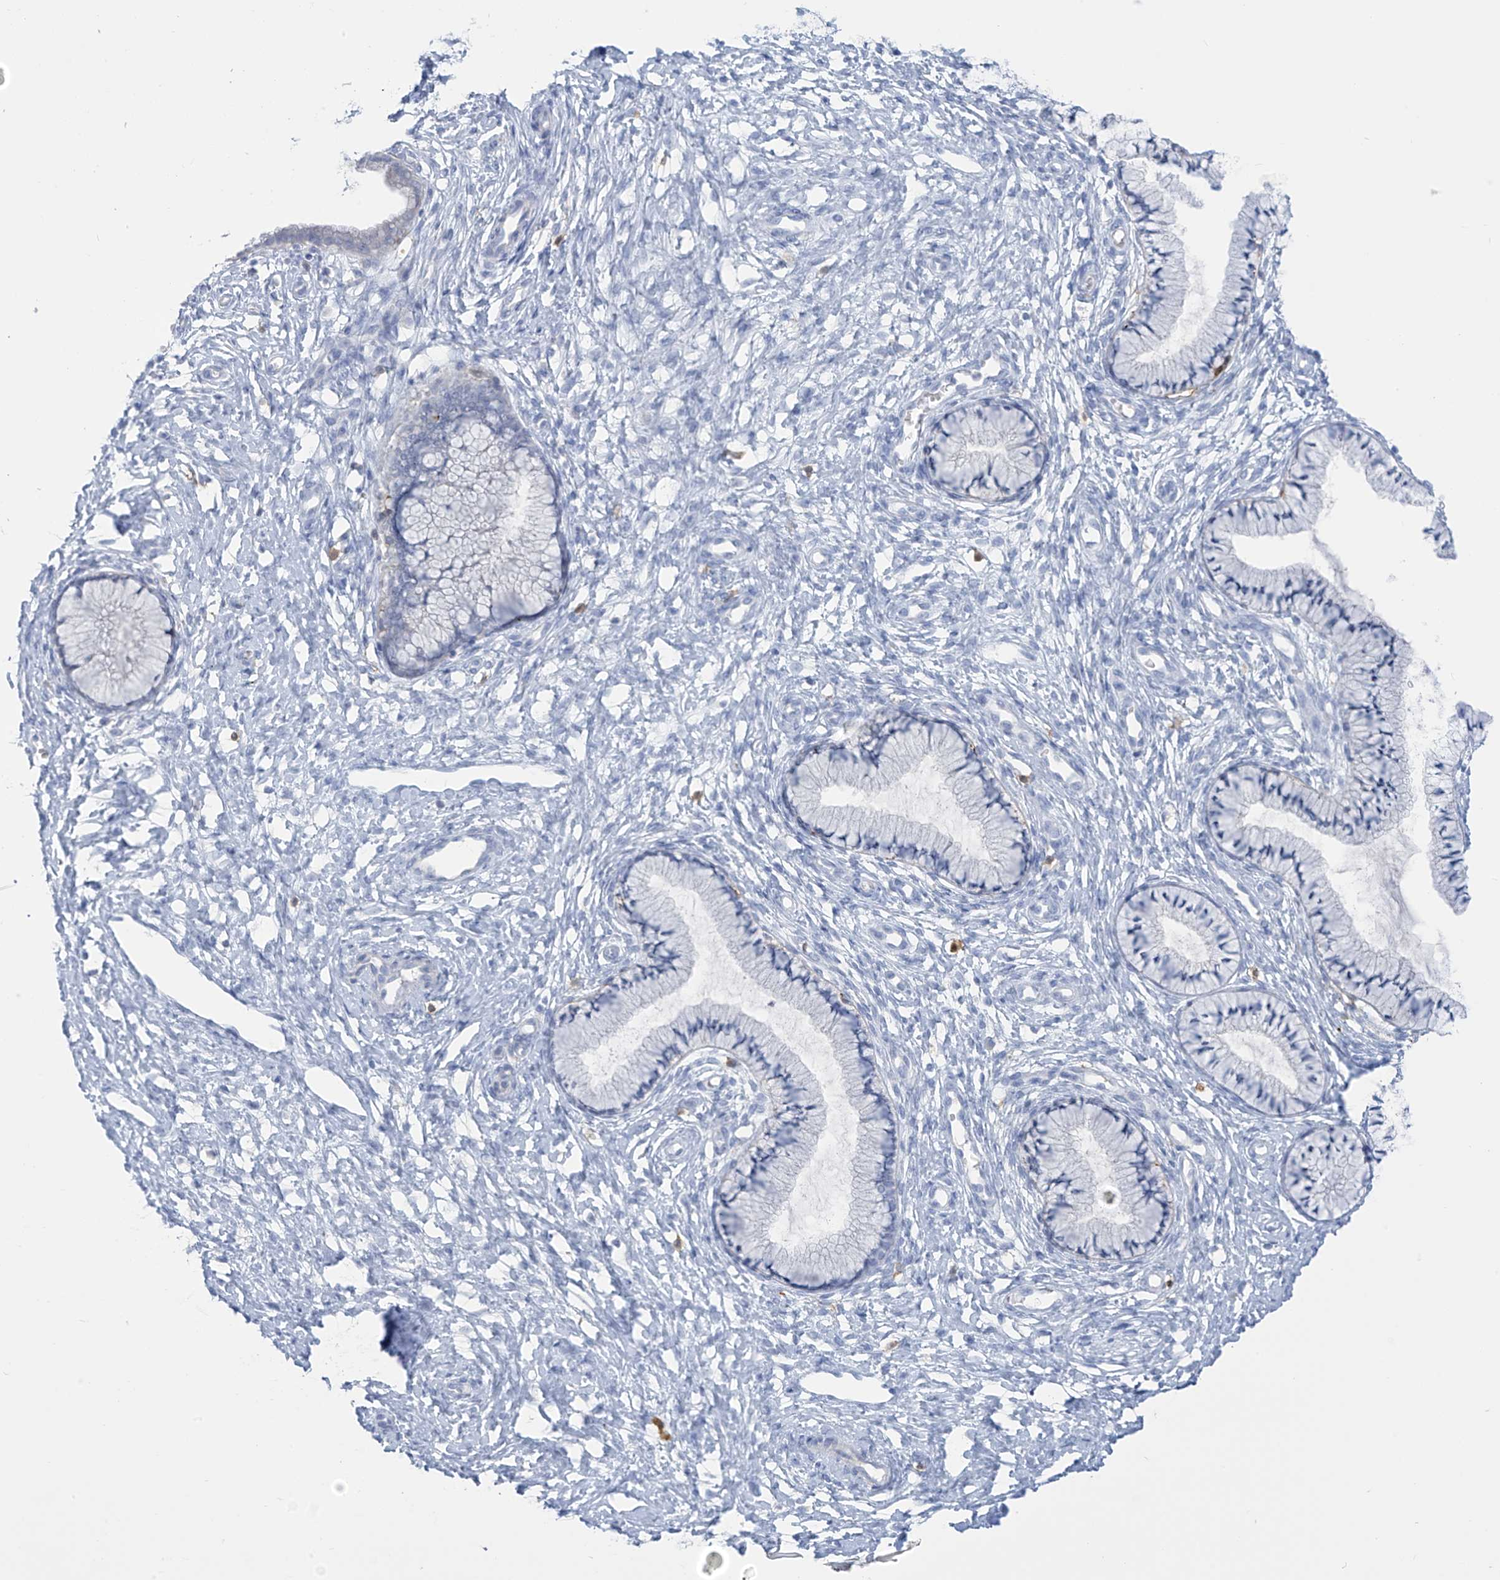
{"staining": {"intensity": "negative", "quantity": "none", "location": "none"}, "tissue": "cervix", "cell_type": "Glandular cells", "image_type": "normal", "snomed": [{"axis": "morphology", "description": "Normal tissue, NOS"}, {"axis": "topography", "description": "Cervix"}], "caption": "The image exhibits no staining of glandular cells in normal cervix.", "gene": "TRMT2B", "patient": {"sex": "female", "age": 36}}